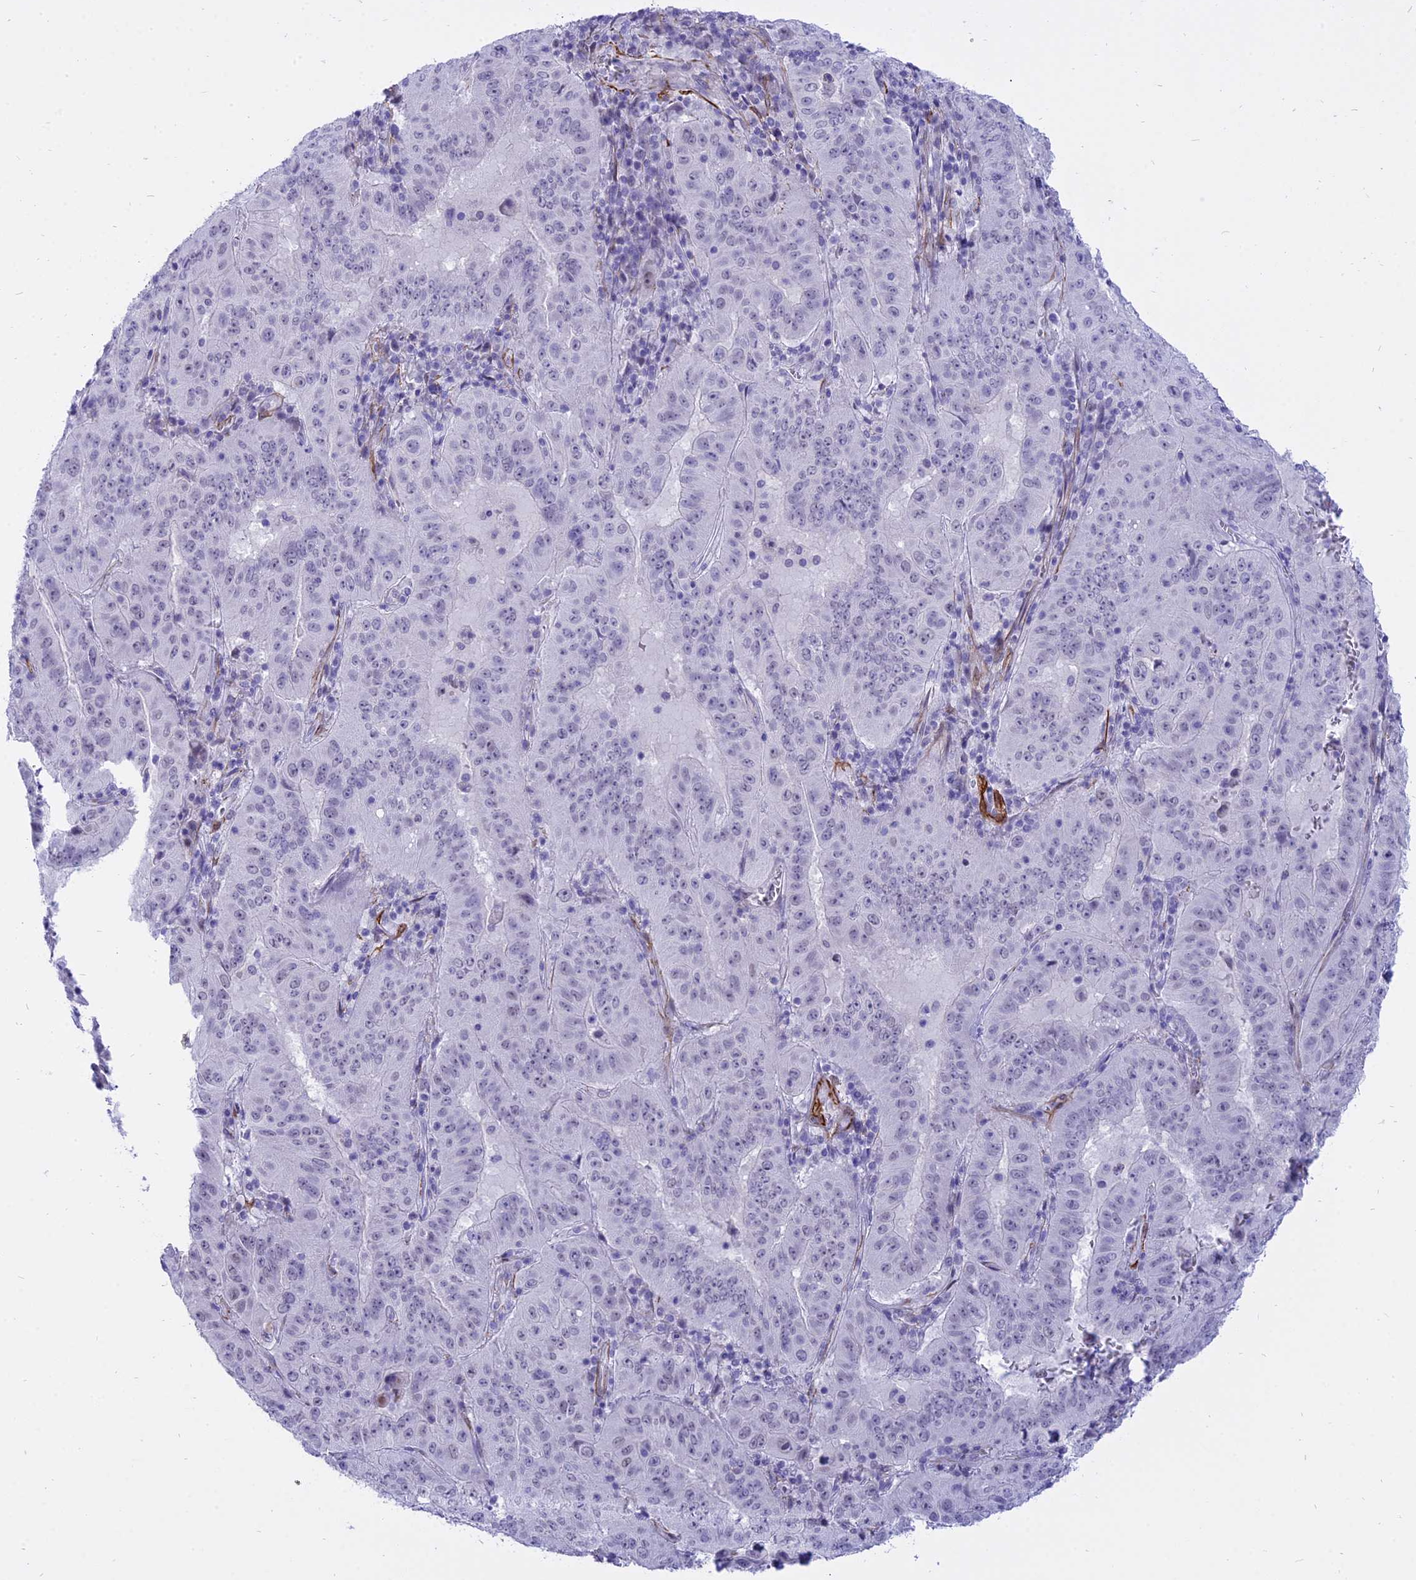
{"staining": {"intensity": "negative", "quantity": "none", "location": "none"}, "tissue": "pancreatic cancer", "cell_type": "Tumor cells", "image_type": "cancer", "snomed": [{"axis": "morphology", "description": "Adenocarcinoma, NOS"}, {"axis": "topography", "description": "Pancreas"}], "caption": "A histopathology image of human adenocarcinoma (pancreatic) is negative for staining in tumor cells. Brightfield microscopy of immunohistochemistry (IHC) stained with DAB (brown) and hematoxylin (blue), captured at high magnification.", "gene": "CENPV", "patient": {"sex": "male", "age": 63}}